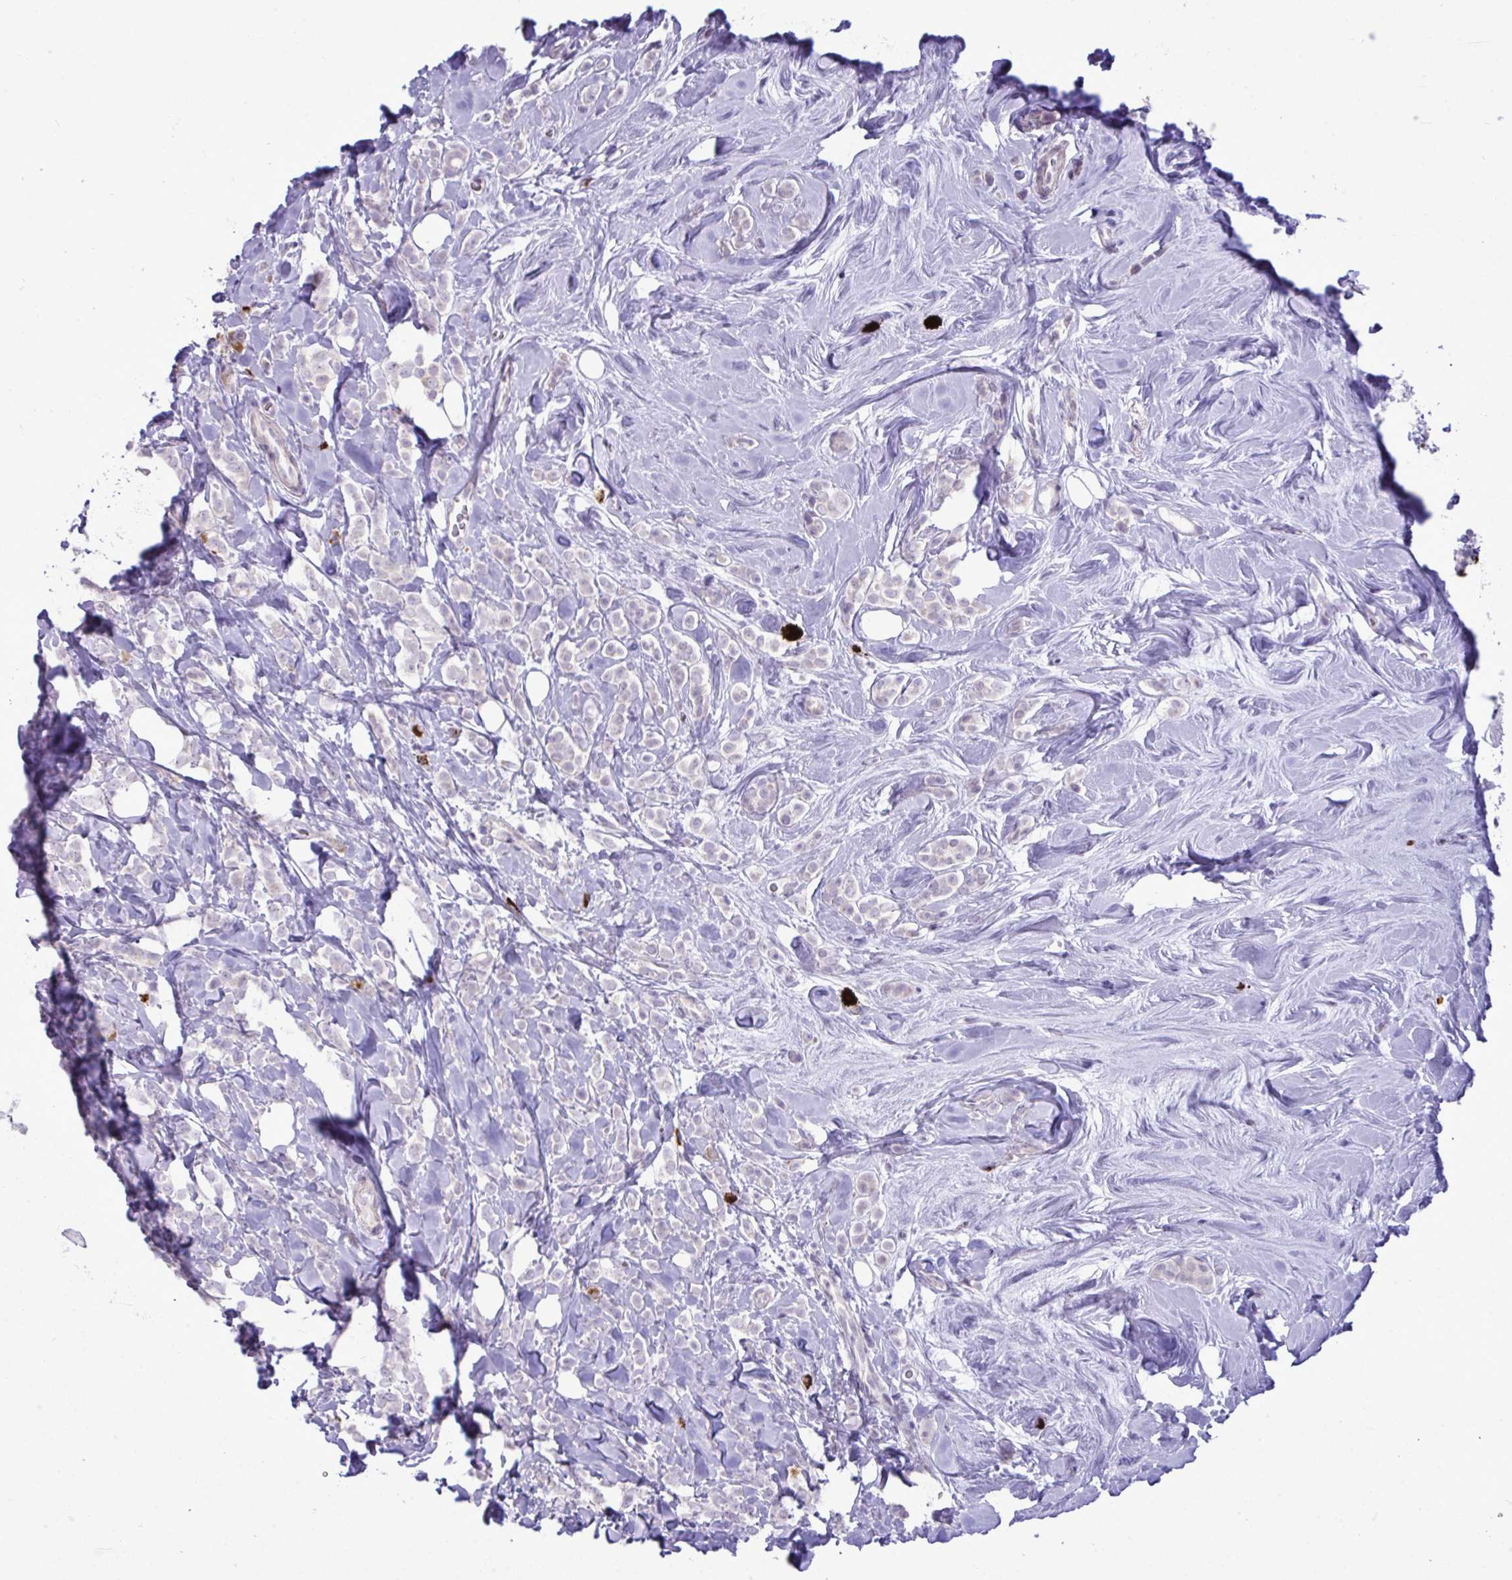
{"staining": {"intensity": "negative", "quantity": "none", "location": "none"}, "tissue": "breast cancer", "cell_type": "Tumor cells", "image_type": "cancer", "snomed": [{"axis": "morphology", "description": "Lobular carcinoma"}, {"axis": "topography", "description": "Breast"}], "caption": "A histopathology image of human breast cancer is negative for staining in tumor cells.", "gene": "SPAG1", "patient": {"sex": "female", "age": 49}}